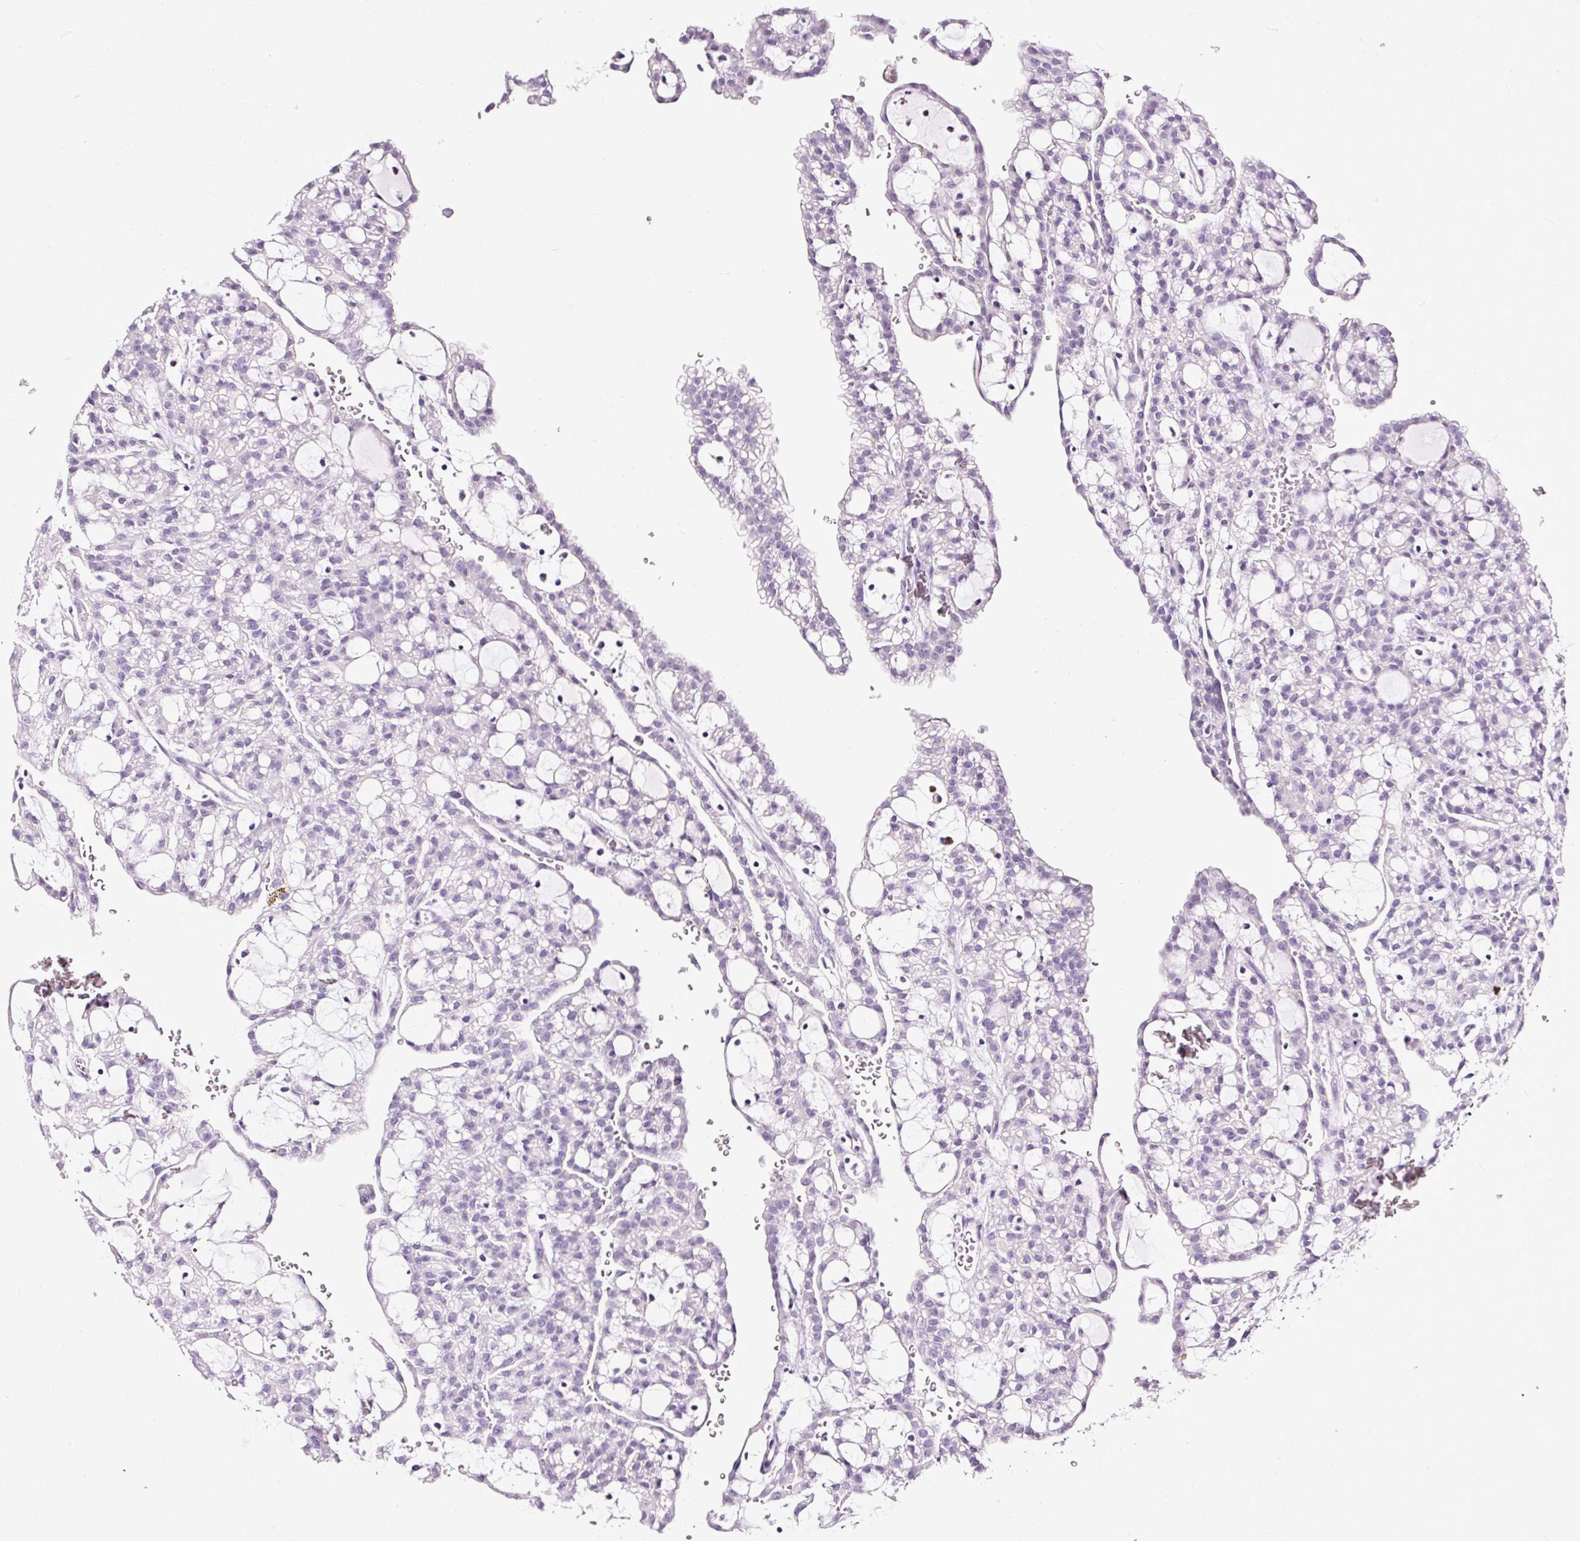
{"staining": {"intensity": "negative", "quantity": "none", "location": "none"}, "tissue": "renal cancer", "cell_type": "Tumor cells", "image_type": "cancer", "snomed": [{"axis": "morphology", "description": "Adenocarcinoma, NOS"}, {"axis": "topography", "description": "Kidney"}], "caption": "Tumor cells are negative for protein expression in human renal cancer. The staining was performed using DAB (3,3'-diaminobenzidine) to visualize the protein expression in brown, while the nuclei were stained in blue with hematoxylin (Magnification: 20x).", "gene": "SLC7A8", "patient": {"sex": "male", "age": 63}}